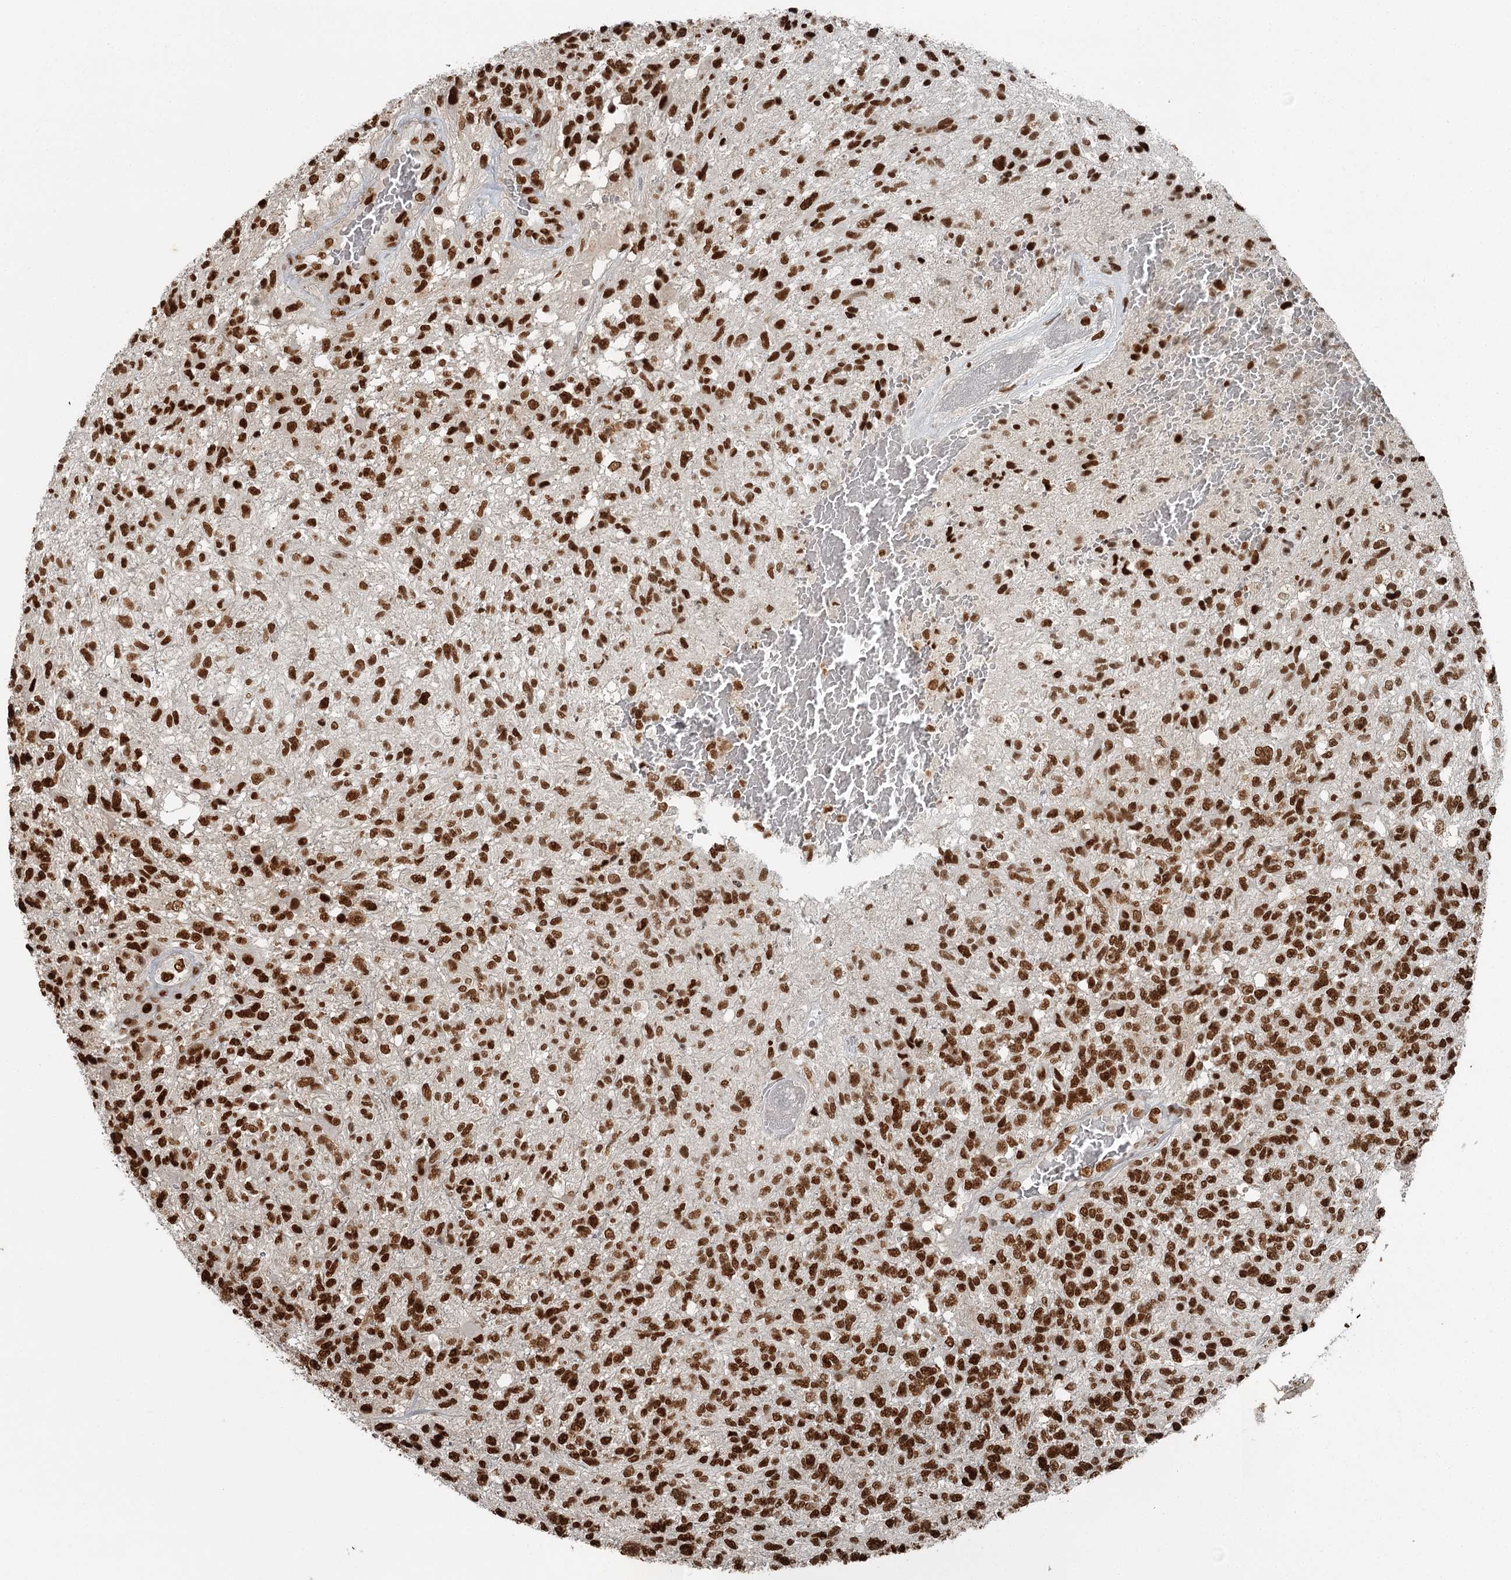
{"staining": {"intensity": "strong", "quantity": ">75%", "location": "nuclear"}, "tissue": "glioma", "cell_type": "Tumor cells", "image_type": "cancer", "snomed": [{"axis": "morphology", "description": "Glioma, malignant, High grade"}, {"axis": "topography", "description": "Brain"}], "caption": "An immunohistochemistry (IHC) photomicrograph of tumor tissue is shown. Protein staining in brown labels strong nuclear positivity in glioma within tumor cells. The staining was performed using DAB (3,3'-diaminobenzidine) to visualize the protein expression in brown, while the nuclei were stained in blue with hematoxylin (Magnification: 20x).", "gene": "RBBP7", "patient": {"sex": "male", "age": 56}}